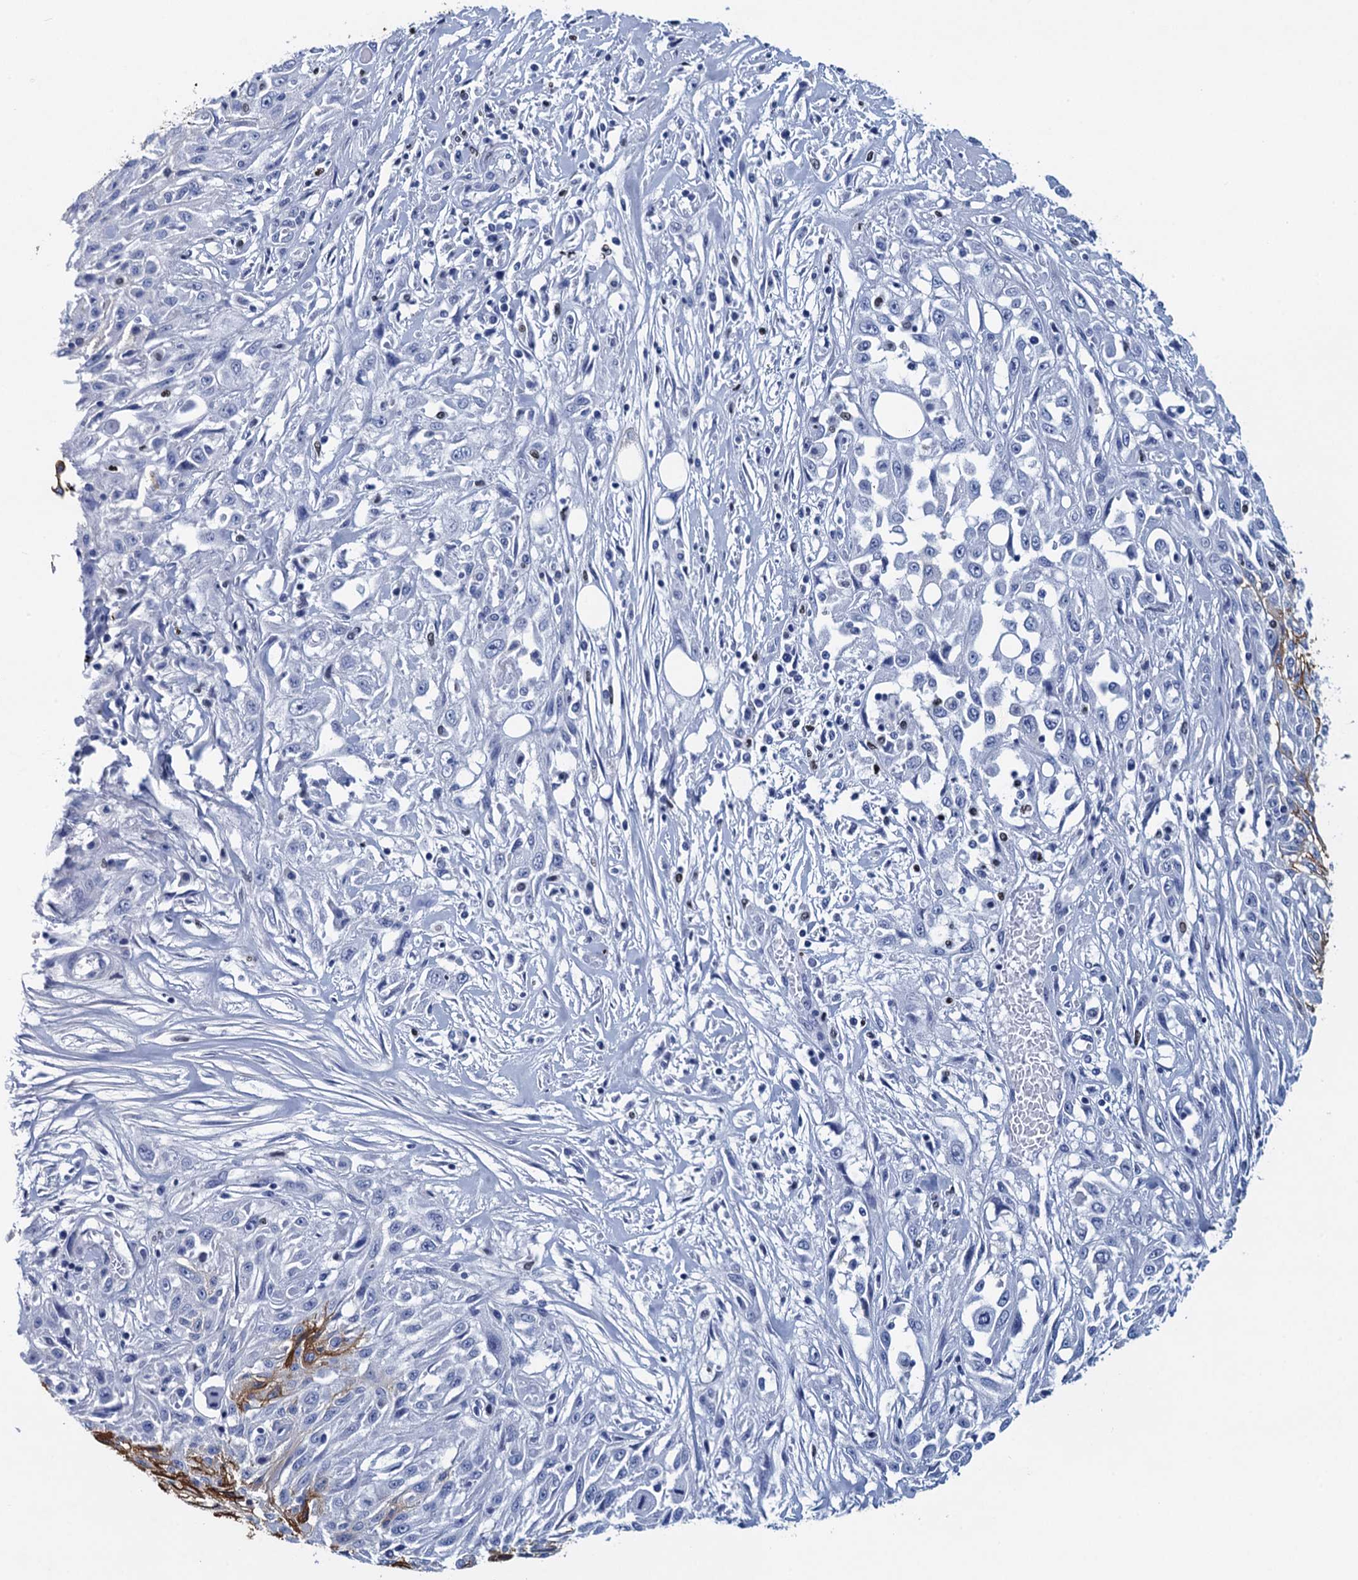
{"staining": {"intensity": "moderate", "quantity": "<25%", "location": "cytoplasmic/membranous"}, "tissue": "skin cancer", "cell_type": "Tumor cells", "image_type": "cancer", "snomed": [{"axis": "morphology", "description": "Squamous cell carcinoma, NOS"}, {"axis": "morphology", "description": "Squamous cell carcinoma, metastatic, NOS"}, {"axis": "topography", "description": "Skin"}, {"axis": "topography", "description": "Lymph node"}], "caption": "The micrograph displays staining of skin cancer, revealing moderate cytoplasmic/membranous protein positivity (brown color) within tumor cells. (IHC, brightfield microscopy, high magnification).", "gene": "RHCG", "patient": {"sex": "male", "age": 75}}